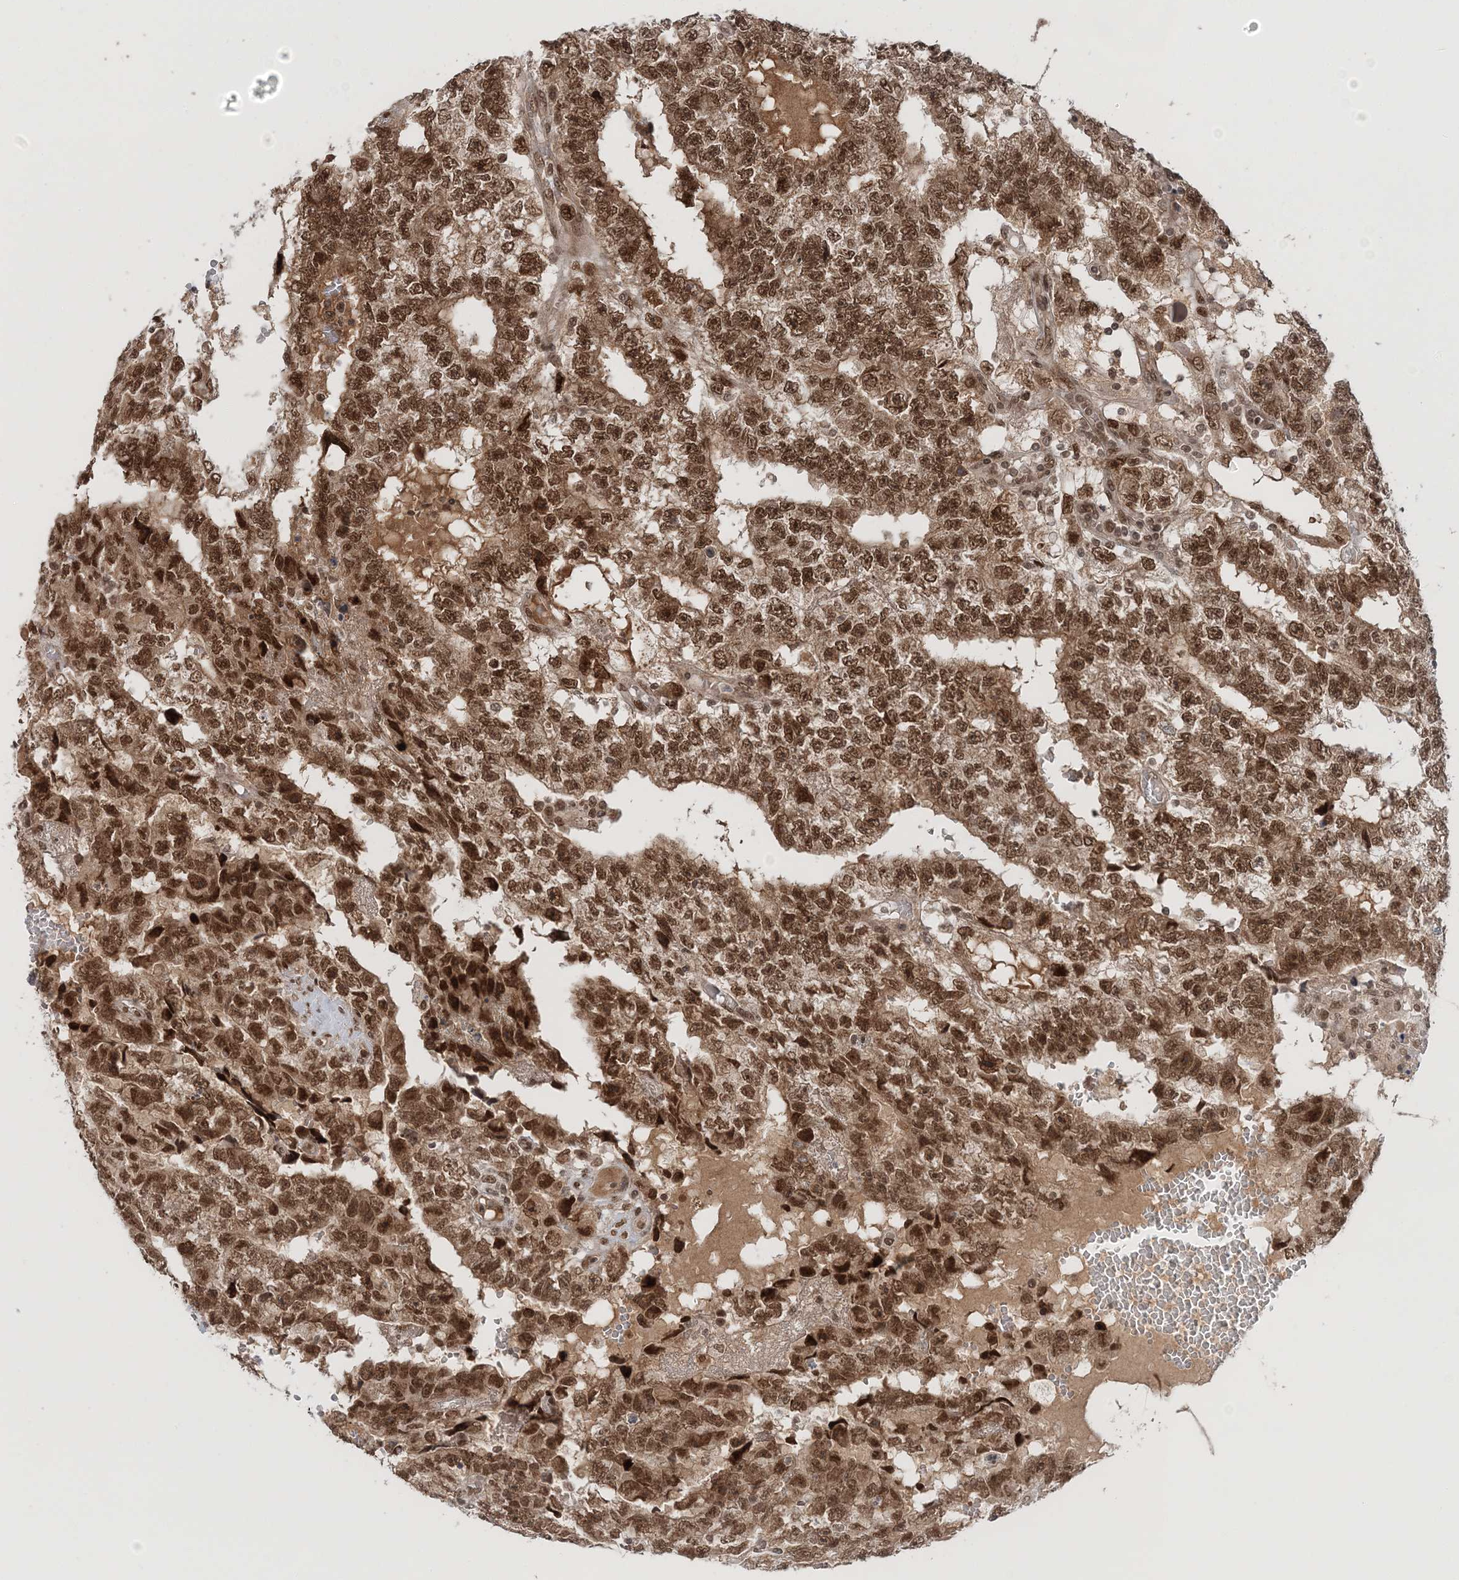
{"staining": {"intensity": "moderate", "quantity": ">75%", "location": "nuclear"}, "tissue": "testis cancer", "cell_type": "Tumor cells", "image_type": "cancer", "snomed": [{"axis": "morphology", "description": "Carcinoma, Embryonal, NOS"}, {"axis": "topography", "description": "Testis"}], "caption": "Immunohistochemical staining of testis cancer (embryonal carcinoma) demonstrates moderate nuclear protein expression in about >75% of tumor cells.", "gene": "NOA1", "patient": {"sex": "male", "age": 25}}